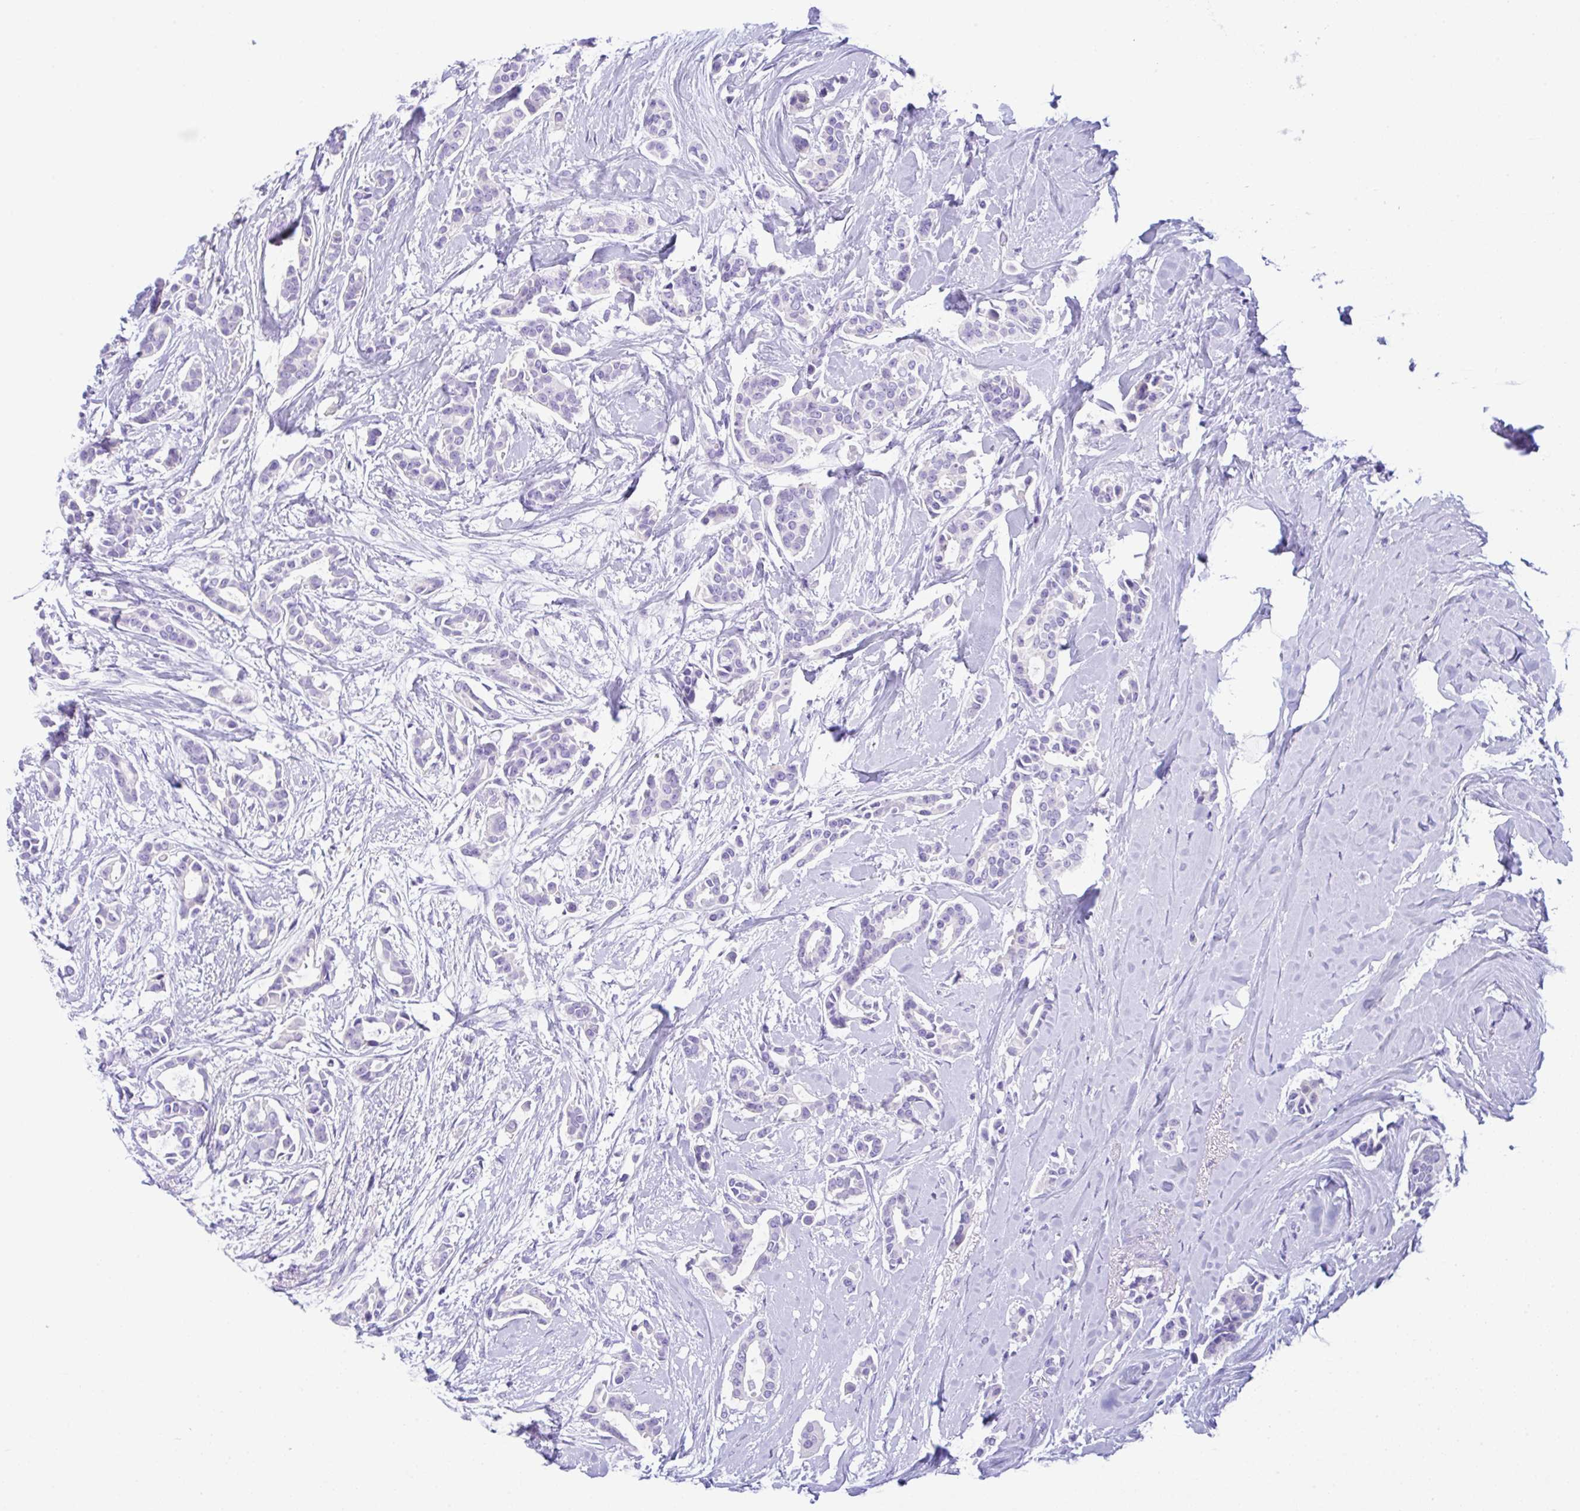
{"staining": {"intensity": "negative", "quantity": "none", "location": "none"}, "tissue": "breast cancer", "cell_type": "Tumor cells", "image_type": "cancer", "snomed": [{"axis": "morphology", "description": "Duct carcinoma"}, {"axis": "topography", "description": "Breast"}], "caption": "The image exhibits no staining of tumor cells in invasive ductal carcinoma (breast).", "gene": "RRM2", "patient": {"sex": "female", "age": 64}}